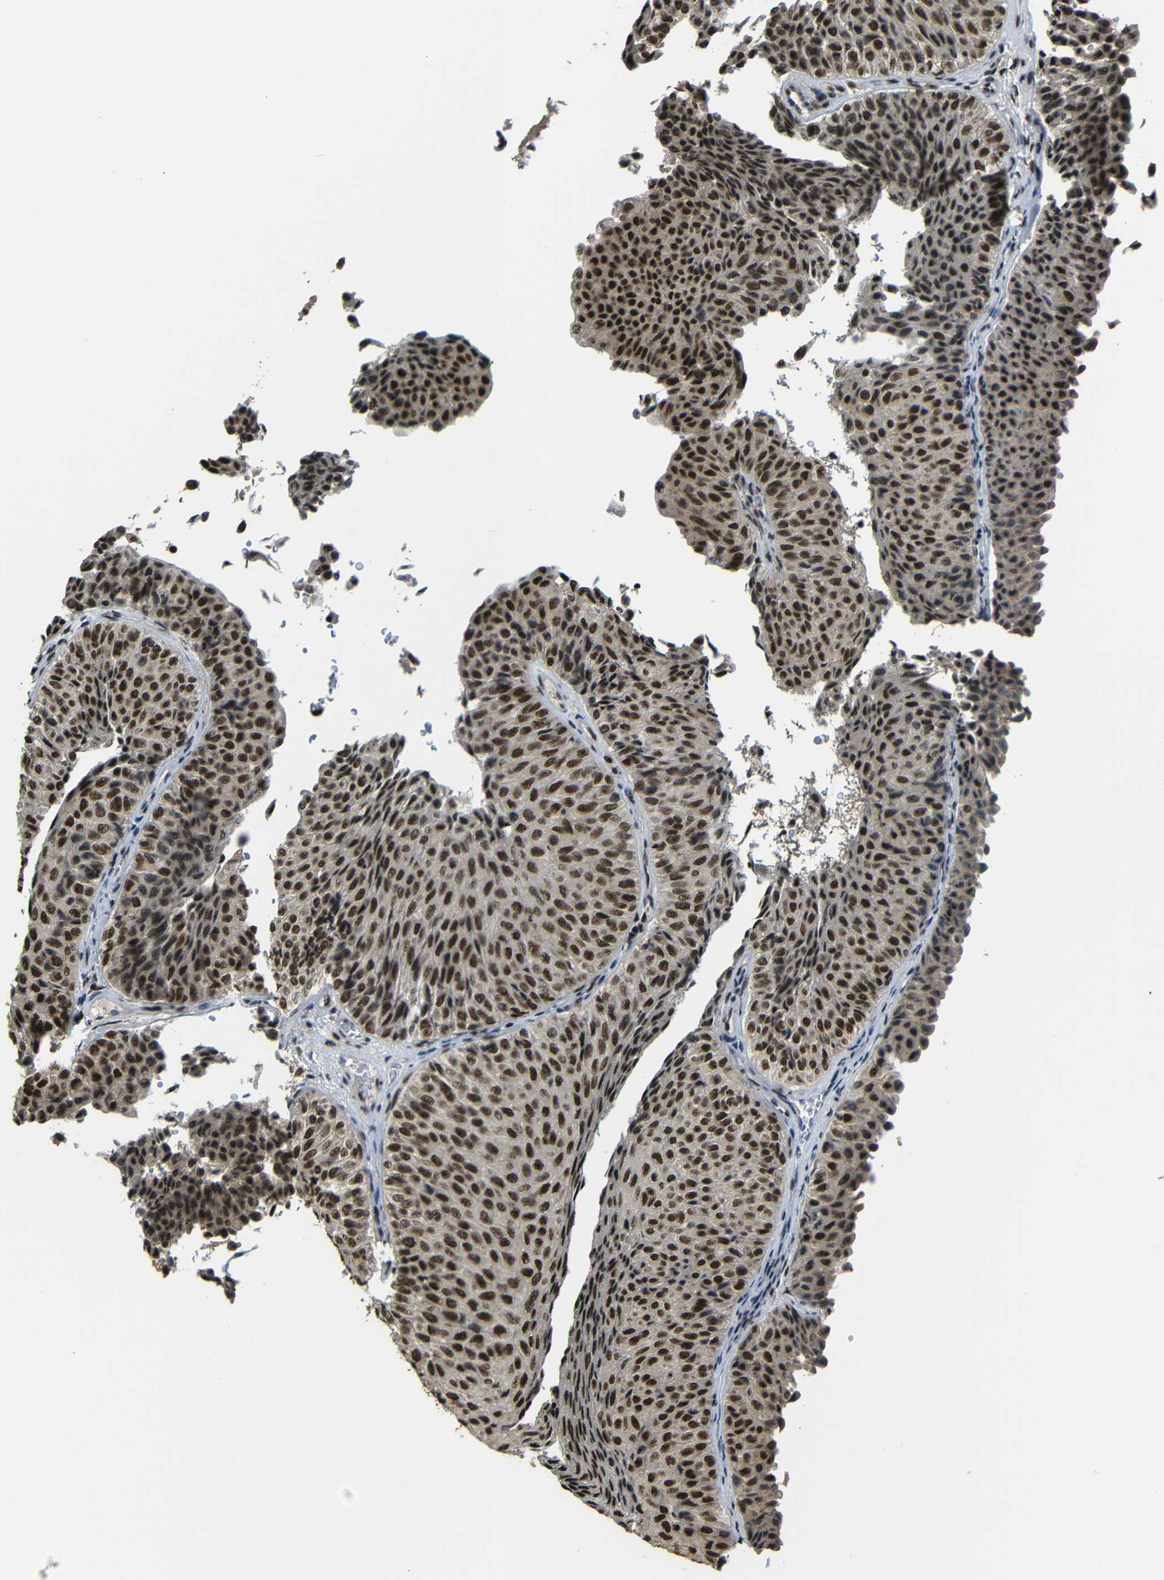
{"staining": {"intensity": "moderate", "quantity": ">75%", "location": "cytoplasmic/membranous,nuclear"}, "tissue": "urothelial cancer", "cell_type": "Tumor cells", "image_type": "cancer", "snomed": [{"axis": "morphology", "description": "Urothelial carcinoma, Low grade"}, {"axis": "topography", "description": "Urinary bladder"}], "caption": "A micrograph of human urothelial cancer stained for a protein shows moderate cytoplasmic/membranous and nuclear brown staining in tumor cells. The staining was performed using DAB (3,3'-diaminobenzidine), with brown indicating positive protein expression. Nuclei are stained blue with hematoxylin.", "gene": "TCF7L2", "patient": {"sex": "male", "age": 78}}